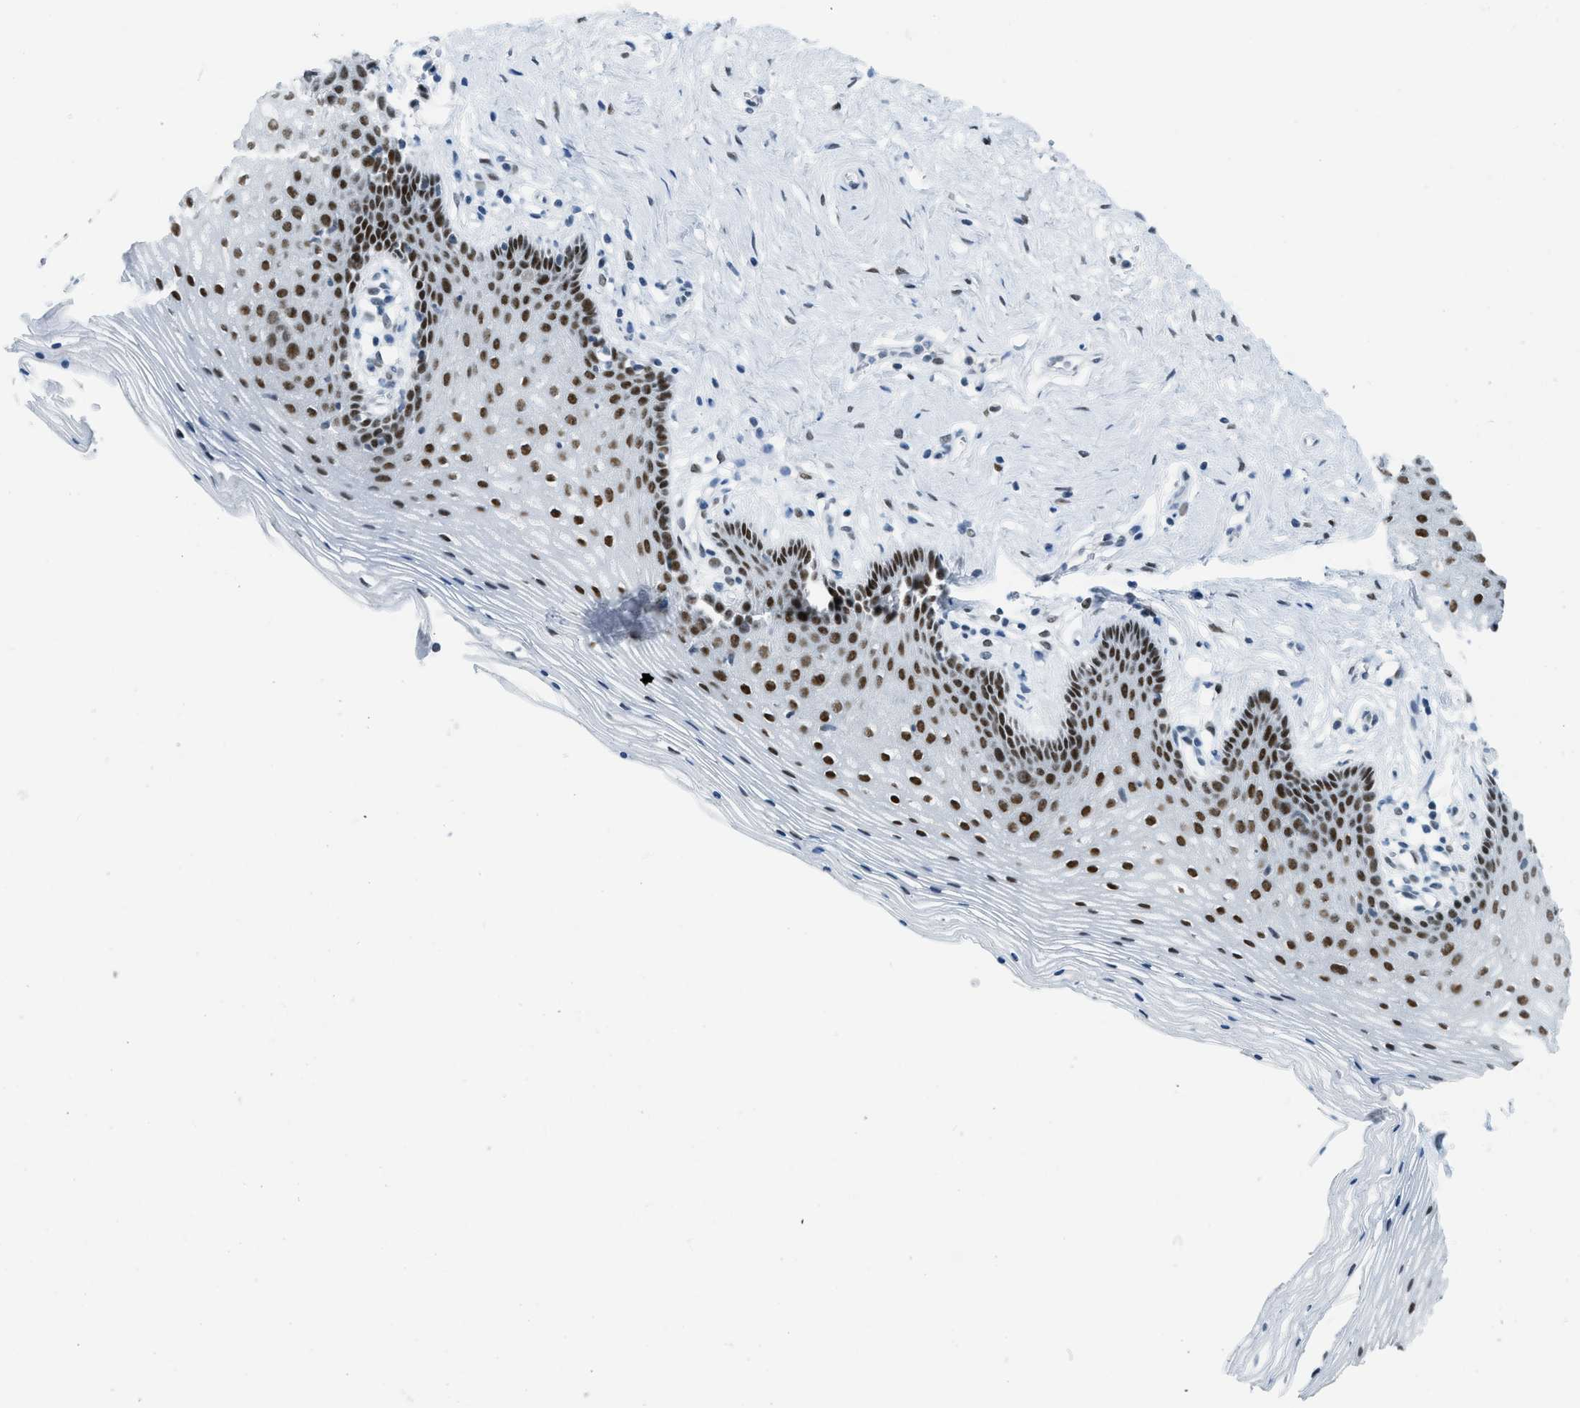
{"staining": {"intensity": "strong", "quantity": "25%-75%", "location": "nuclear"}, "tissue": "vagina", "cell_type": "Squamous epithelial cells", "image_type": "normal", "snomed": [{"axis": "morphology", "description": "Normal tissue, NOS"}, {"axis": "topography", "description": "Vagina"}], "caption": "Immunohistochemical staining of normal vagina reveals 25%-75% levels of strong nuclear protein positivity in approximately 25%-75% of squamous epithelial cells.", "gene": "PBX1", "patient": {"sex": "female", "age": 32}}